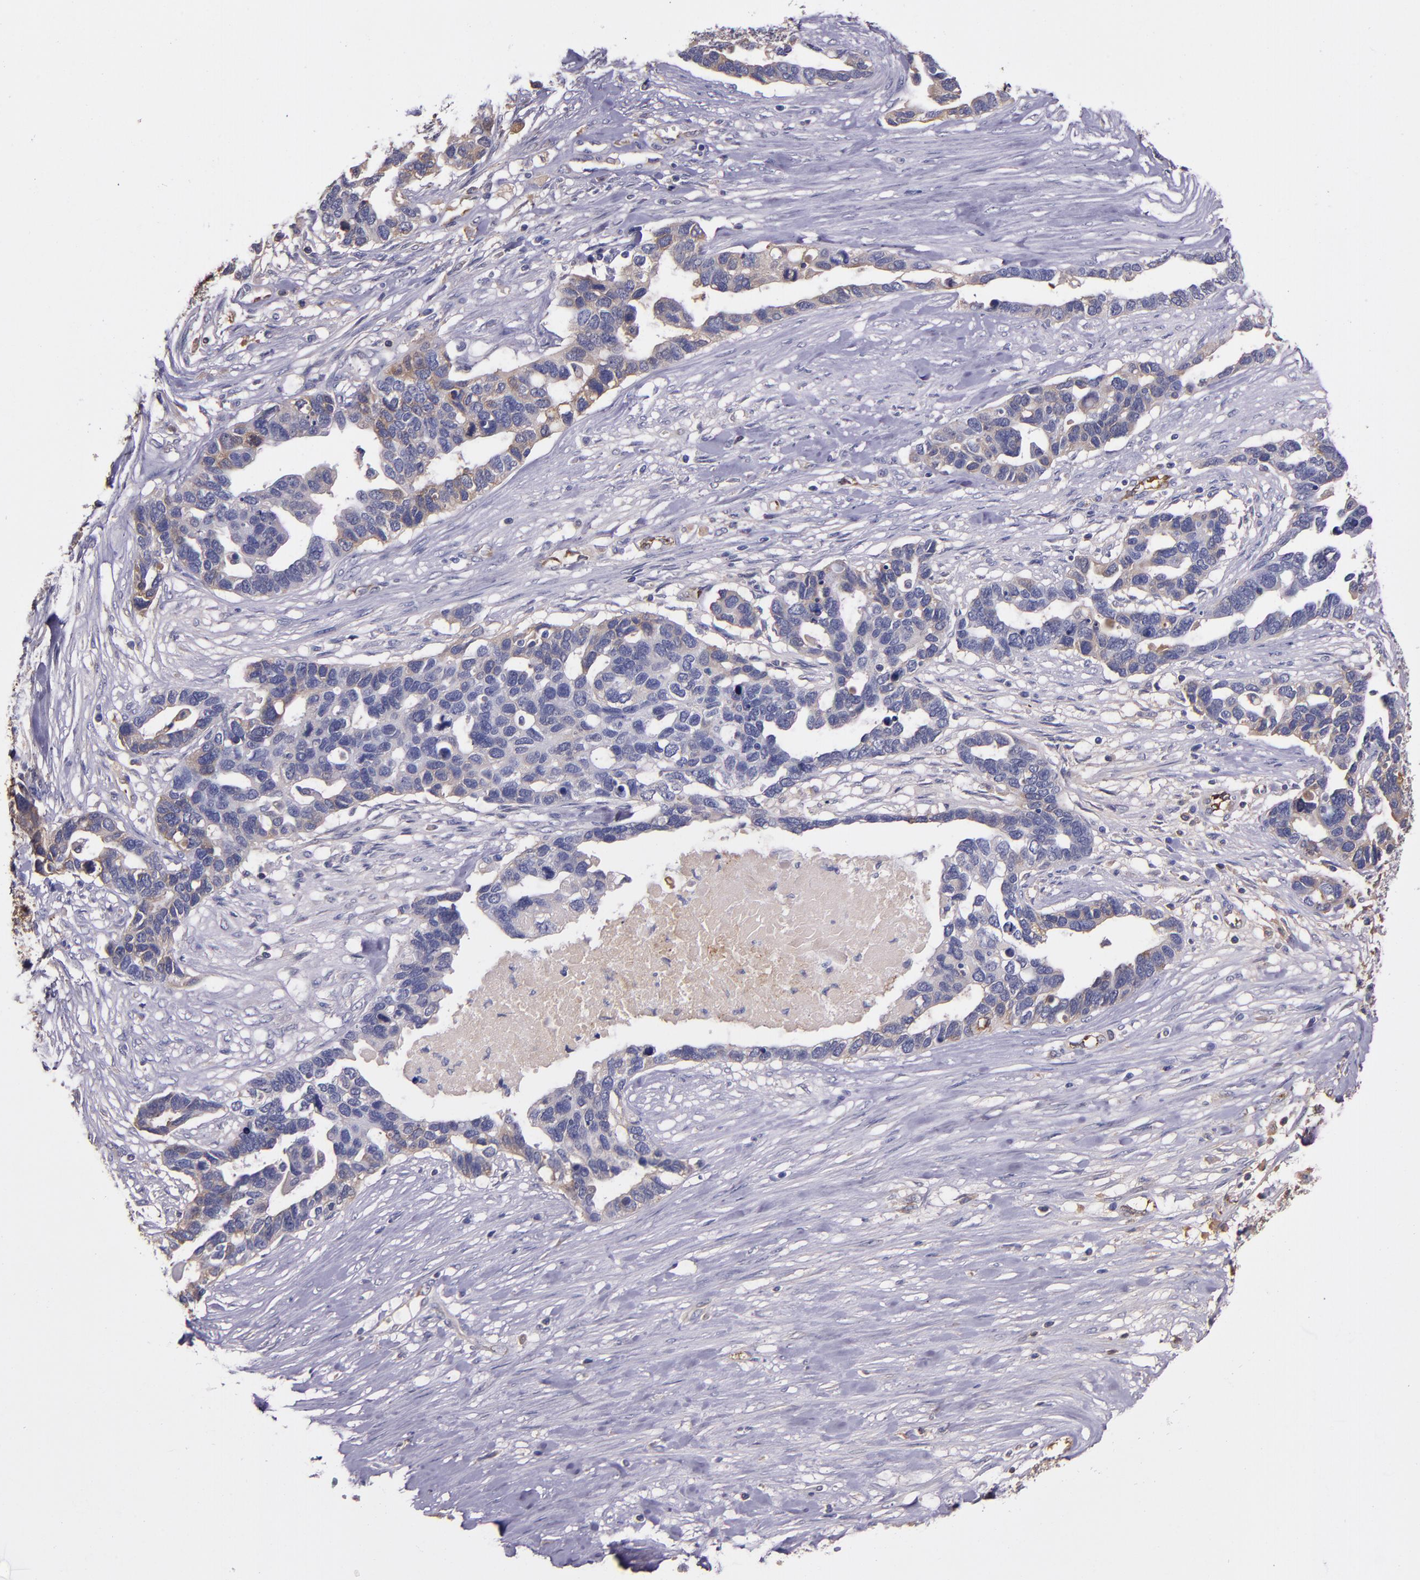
{"staining": {"intensity": "weak", "quantity": "<25%", "location": "cytoplasmic/membranous"}, "tissue": "ovarian cancer", "cell_type": "Tumor cells", "image_type": "cancer", "snomed": [{"axis": "morphology", "description": "Cystadenocarcinoma, serous, NOS"}, {"axis": "topography", "description": "Ovary"}], "caption": "Immunohistochemistry (IHC) of human serous cystadenocarcinoma (ovarian) shows no expression in tumor cells.", "gene": "A2M", "patient": {"sex": "female", "age": 54}}